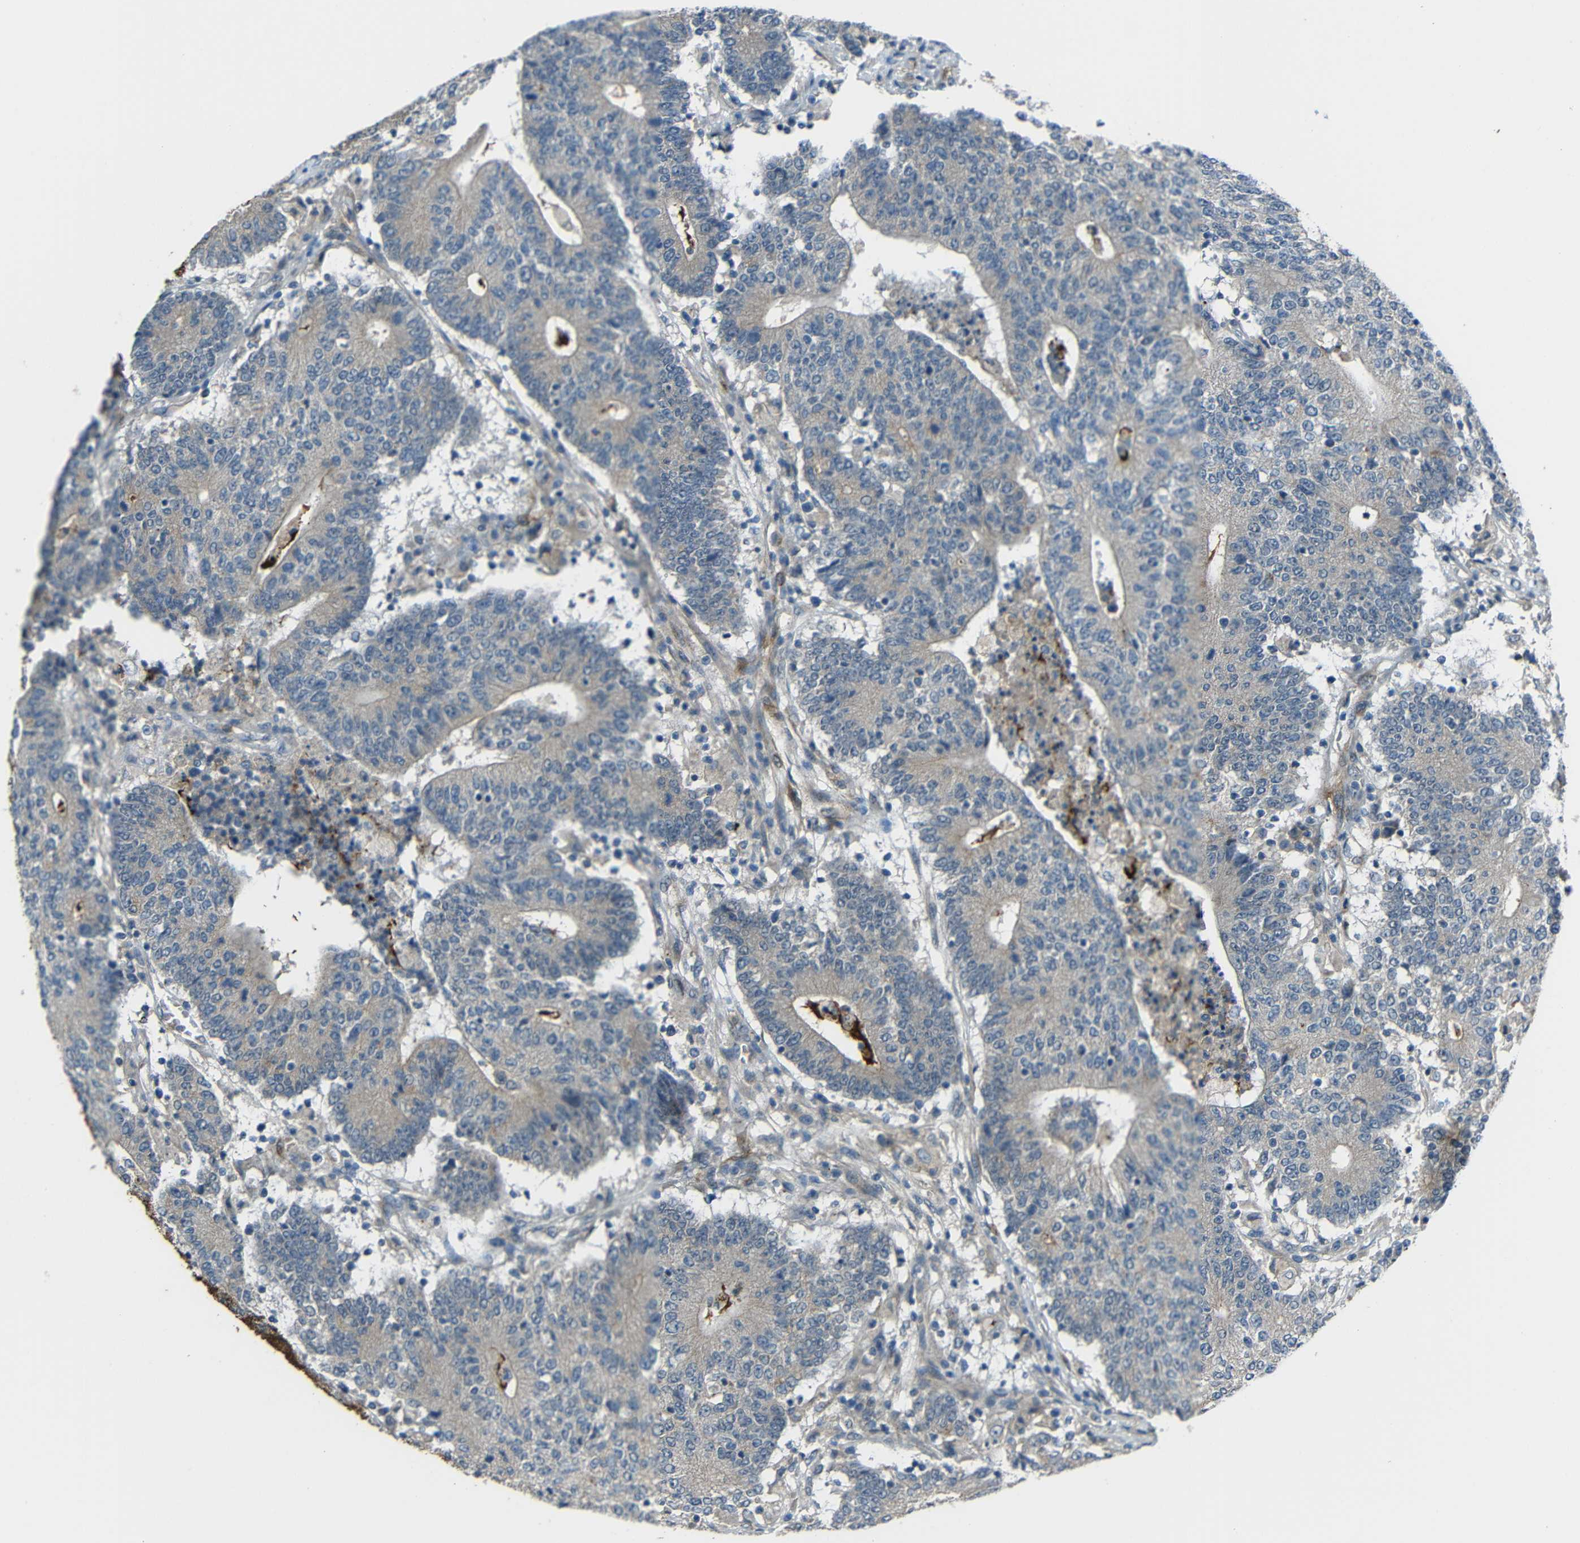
{"staining": {"intensity": "weak", "quantity": ">75%", "location": "cytoplasmic/membranous"}, "tissue": "colorectal cancer", "cell_type": "Tumor cells", "image_type": "cancer", "snomed": [{"axis": "morphology", "description": "Normal tissue, NOS"}, {"axis": "morphology", "description": "Adenocarcinoma, NOS"}, {"axis": "topography", "description": "Colon"}], "caption": "DAB (3,3'-diaminobenzidine) immunohistochemical staining of colorectal cancer (adenocarcinoma) shows weak cytoplasmic/membranous protein staining in about >75% of tumor cells. (Brightfield microscopy of DAB IHC at high magnification).", "gene": "DCLK1", "patient": {"sex": "female", "age": 75}}